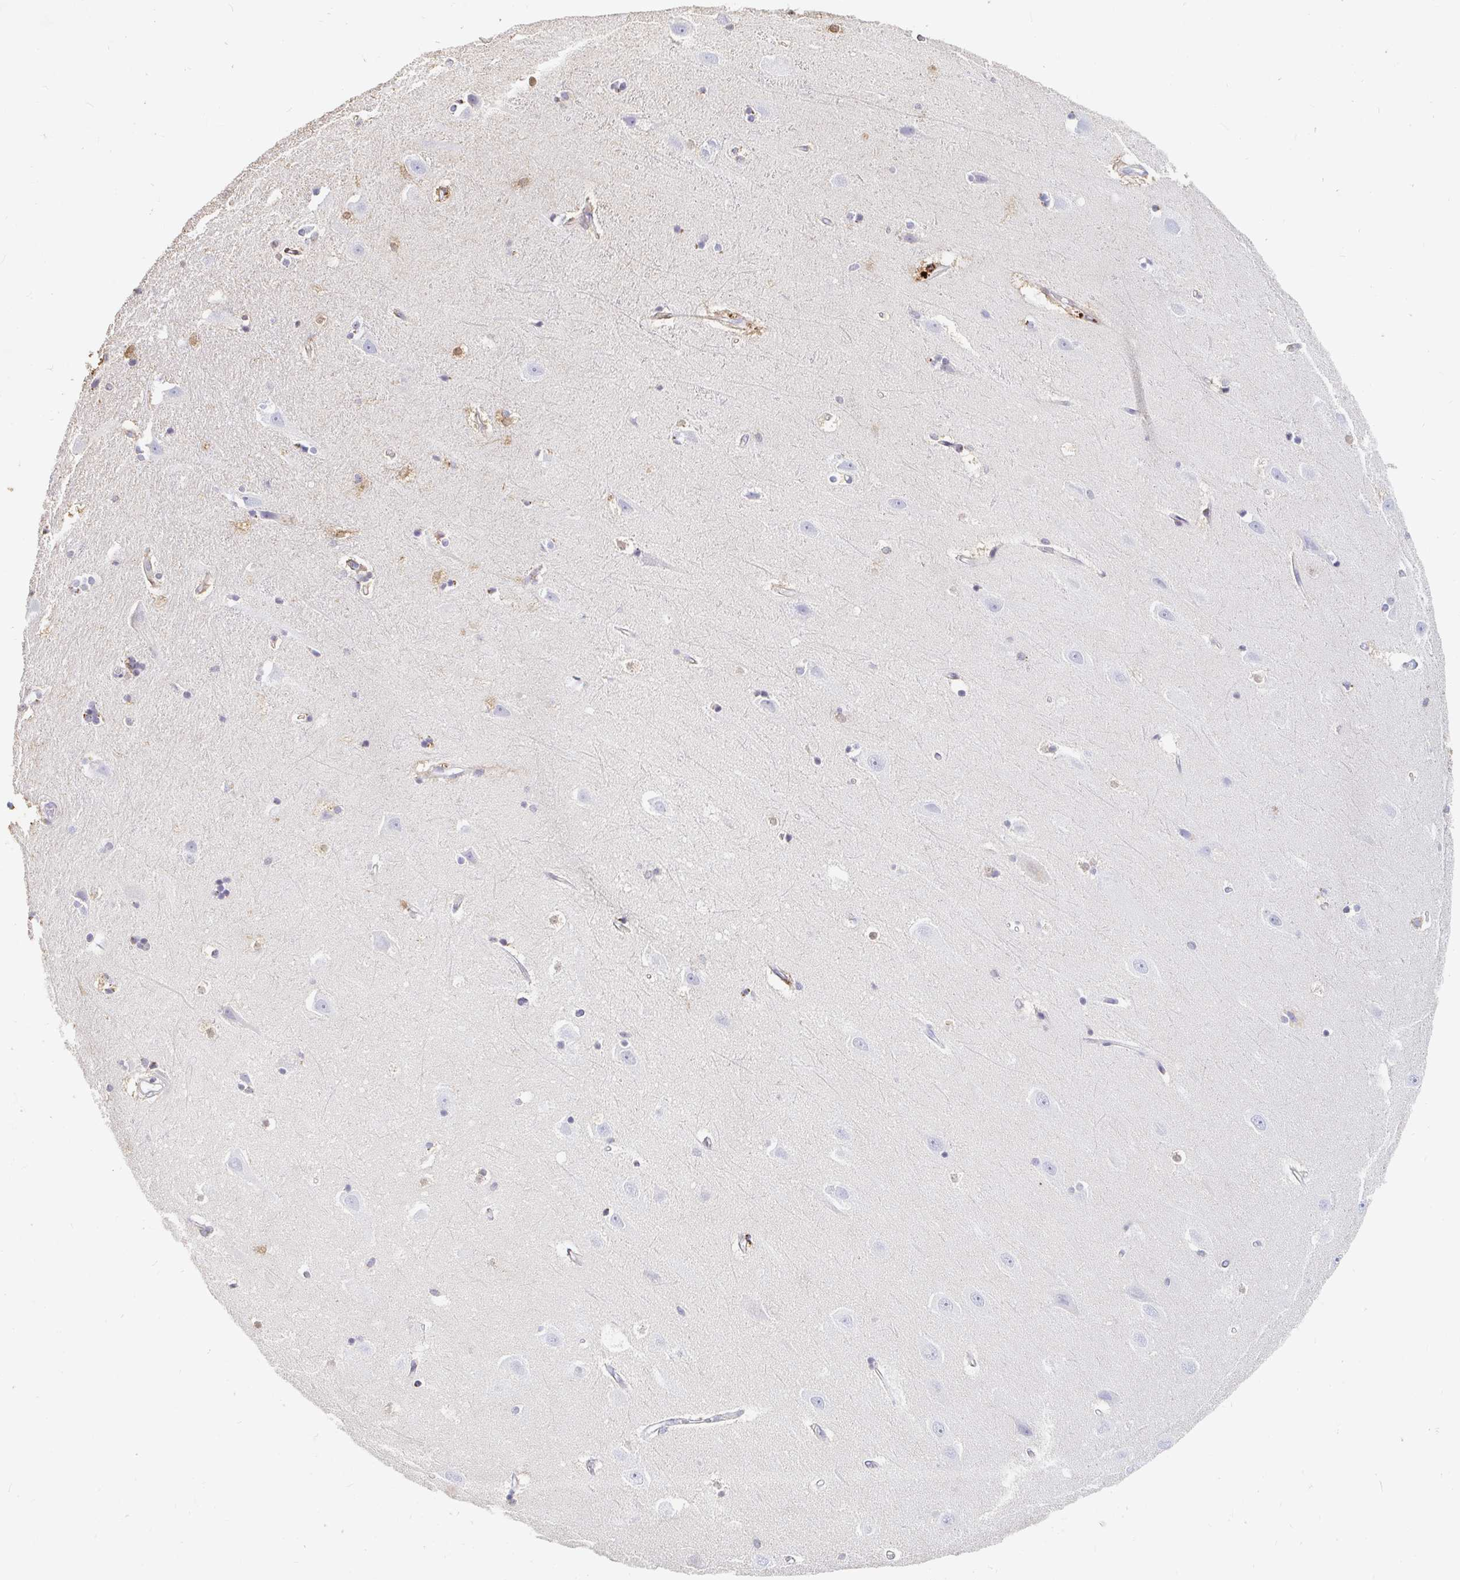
{"staining": {"intensity": "moderate", "quantity": "<25%", "location": "cytoplasmic/membranous"}, "tissue": "hippocampus", "cell_type": "Glial cells", "image_type": "normal", "snomed": [{"axis": "morphology", "description": "Normal tissue, NOS"}, {"axis": "topography", "description": "Hippocampus"}], "caption": "Human hippocampus stained for a protein (brown) exhibits moderate cytoplasmic/membranous positive expression in about <25% of glial cells.", "gene": "NME9", "patient": {"sex": "male", "age": 63}}